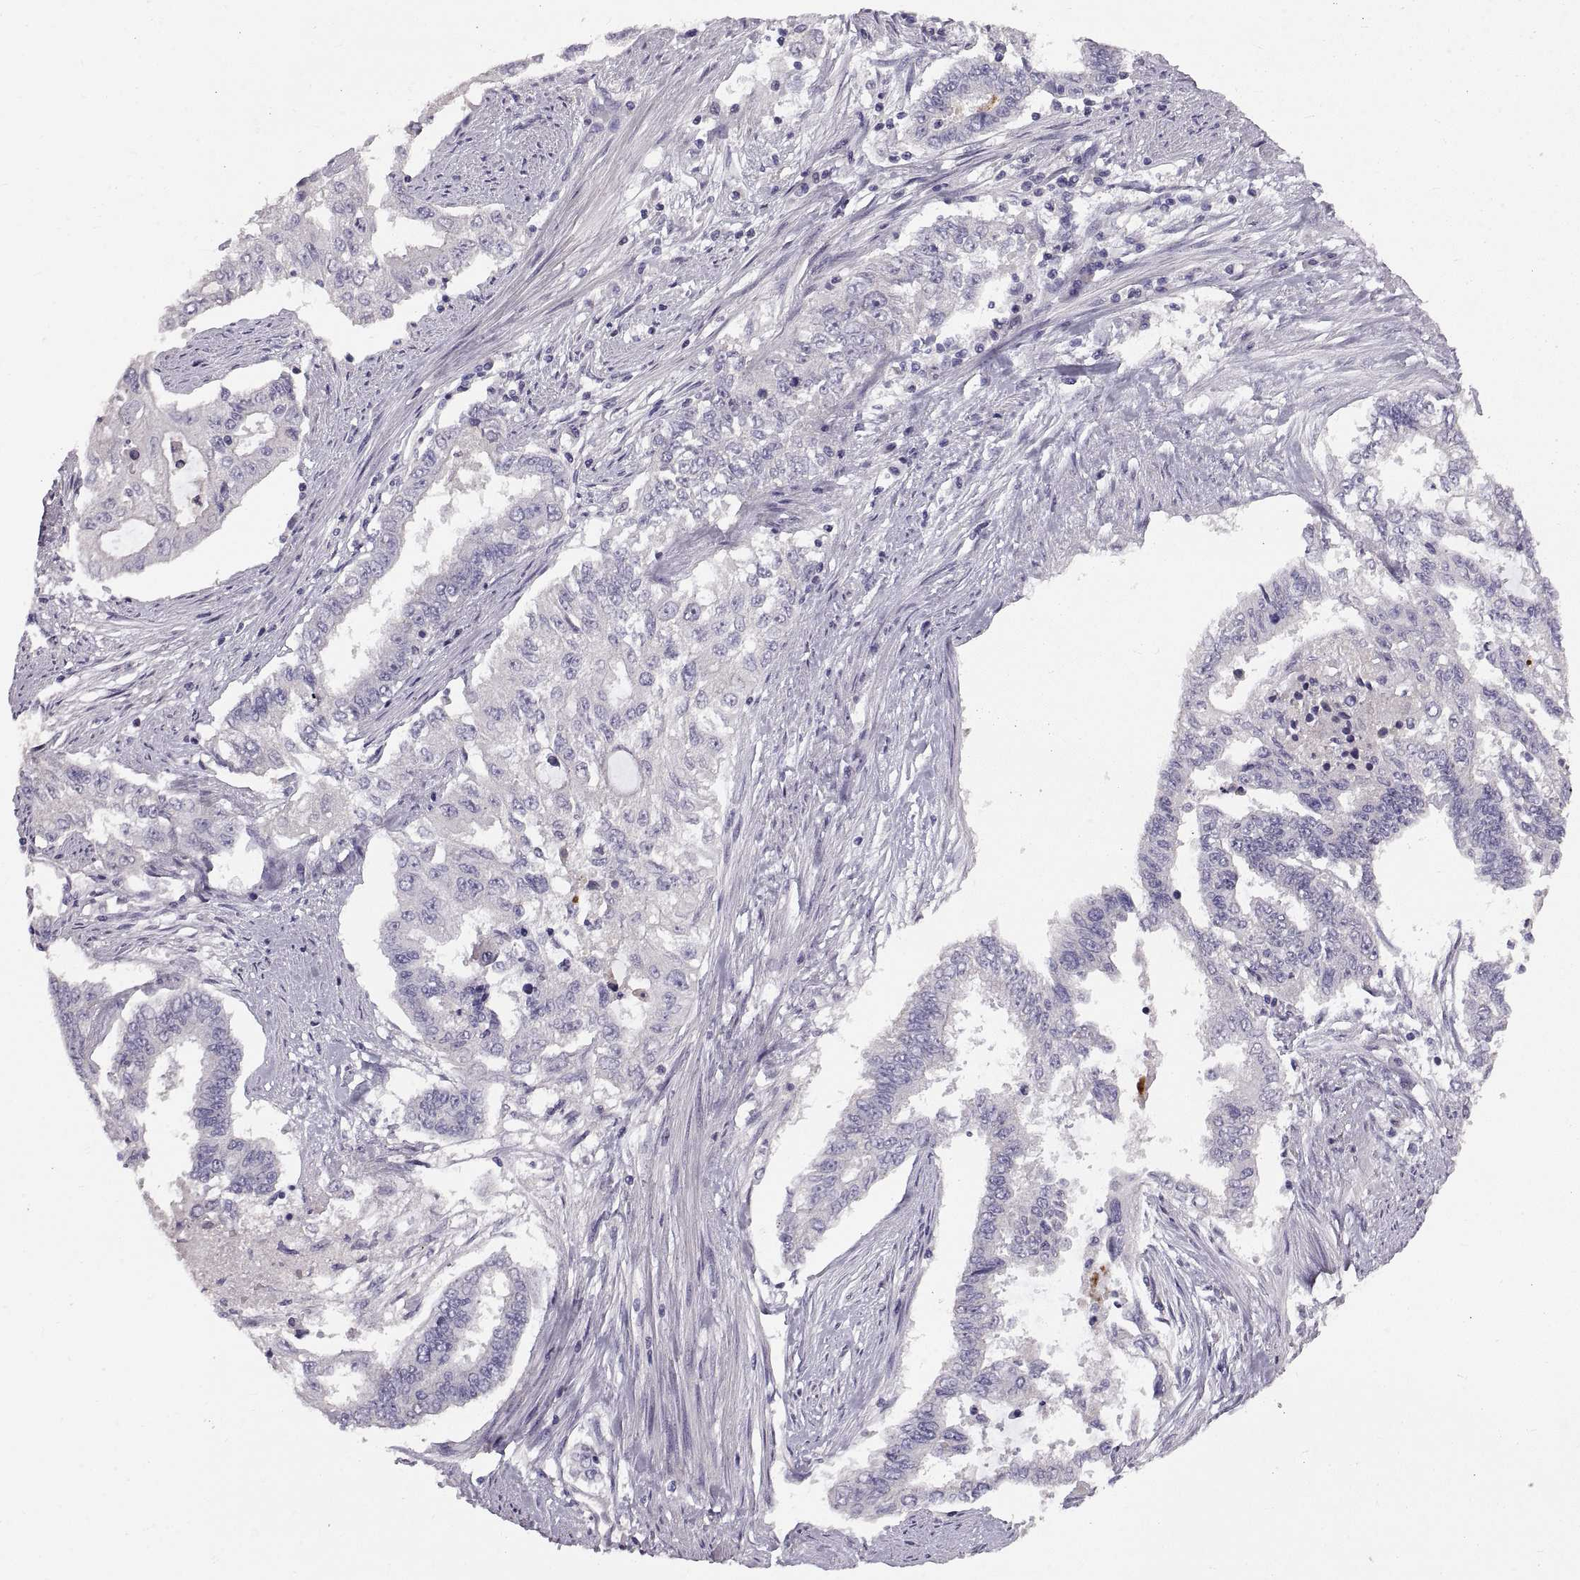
{"staining": {"intensity": "negative", "quantity": "none", "location": "none"}, "tissue": "endometrial cancer", "cell_type": "Tumor cells", "image_type": "cancer", "snomed": [{"axis": "morphology", "description": "Adenocarcinoma, NOS"}, {"axis": "topography", "description": "Uterus"}], "caption": "Tumor cells are negative for brown protein staining in adenocarcinoma (endometrial).", "gene": "ADAM32", "patient": {"sex": "female", "age": 59}}